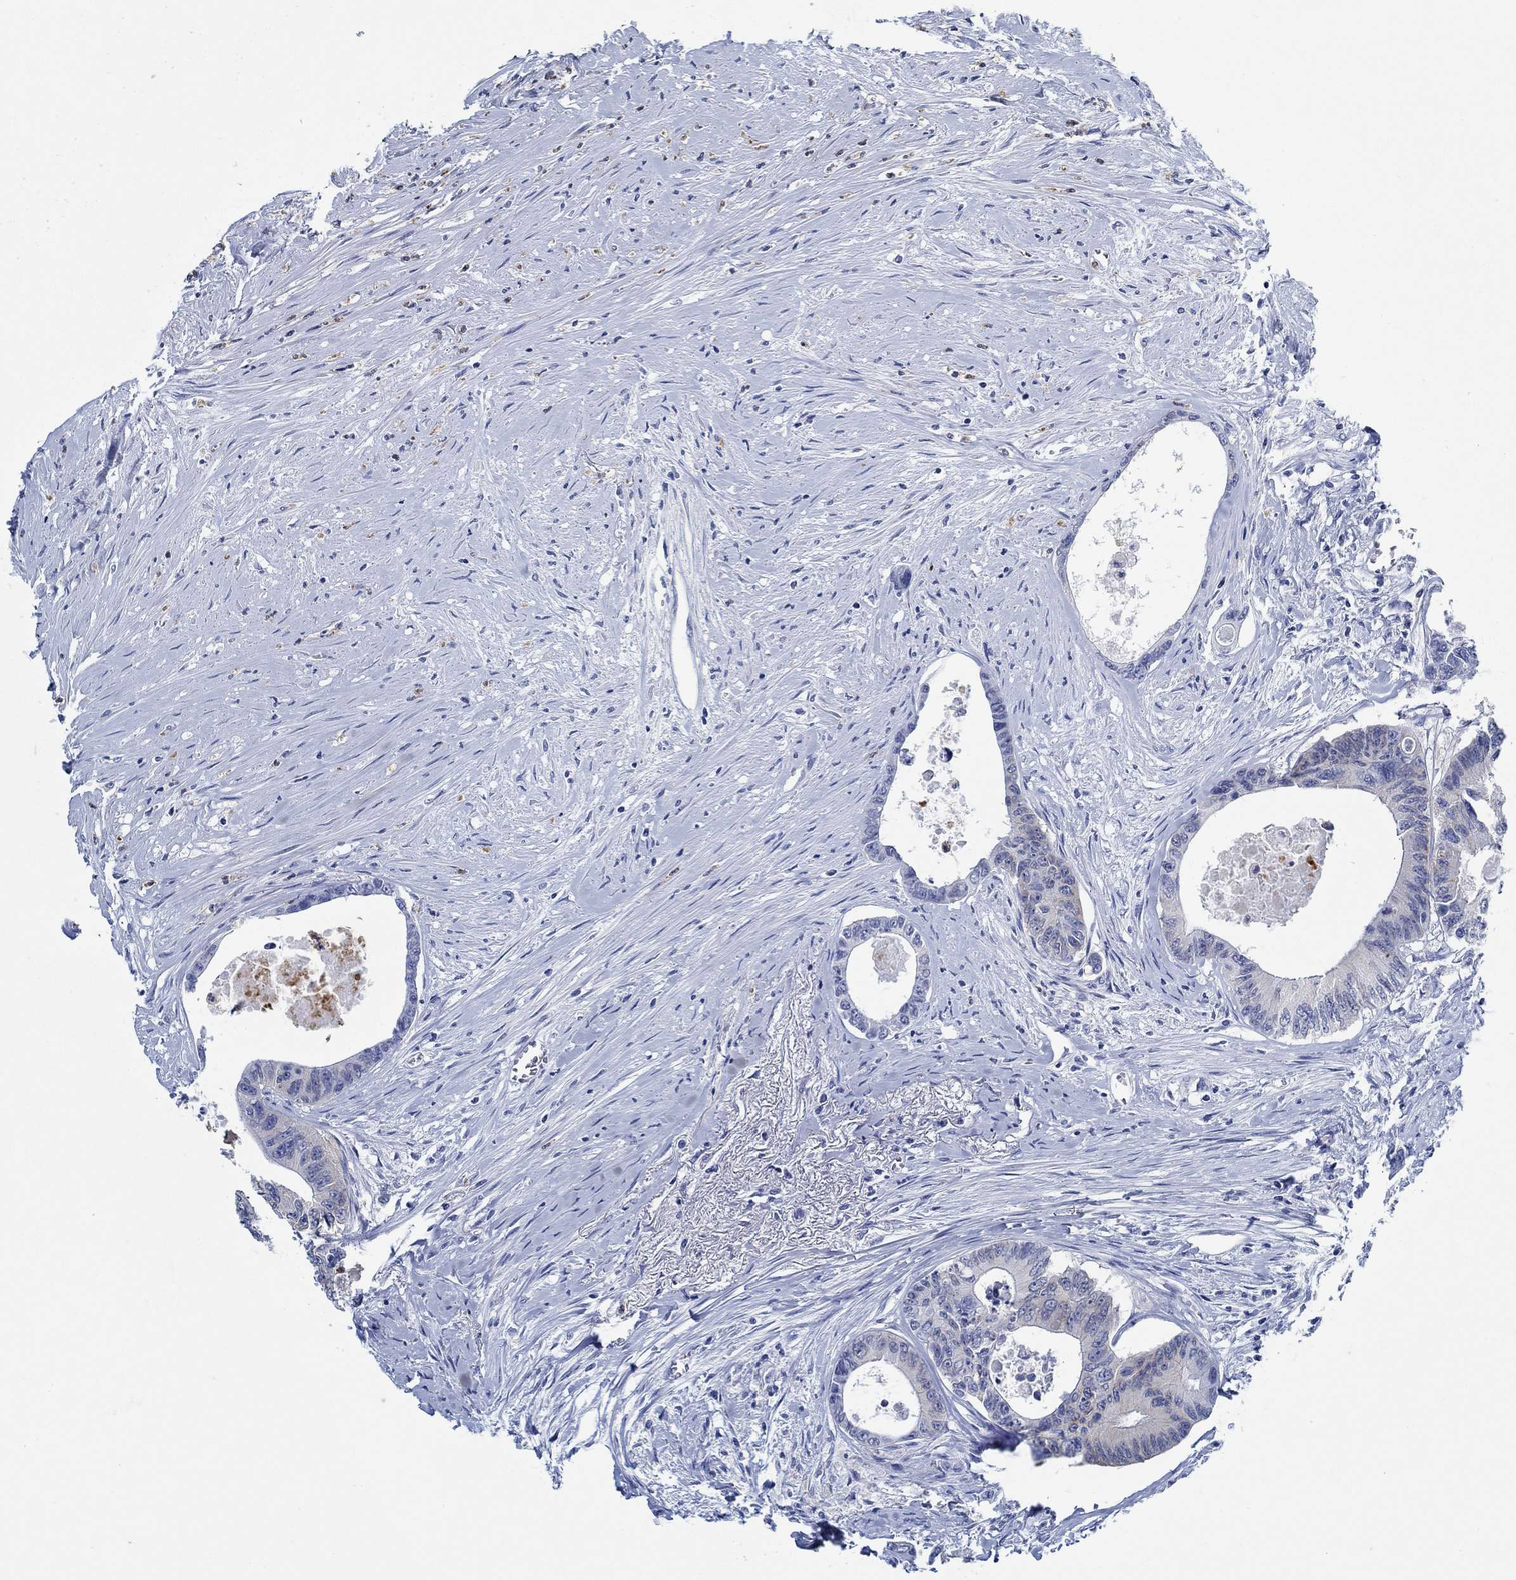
{"staining": {"intensity": "strong", "quantity": "<25%", "location": "cytoplasmic/membranous"}, "tissue": "colorectal cancer", "cell_type": "Tumor cells", "image_type": "cancer", "snomed": [{"axis": "morphology", "description": "Adenocarcinoma, NOS"}, {"axis": "topography", "description": "Rectum"}], "caption": "Approximately <25% of tumor cells in colorectal cancer show strong cytoplasmic/membranous protein positivity as visualized by brown immunohistochemical staining.", "gene": "ZNF671", "patient": {"sex": "male", "age": 59}}